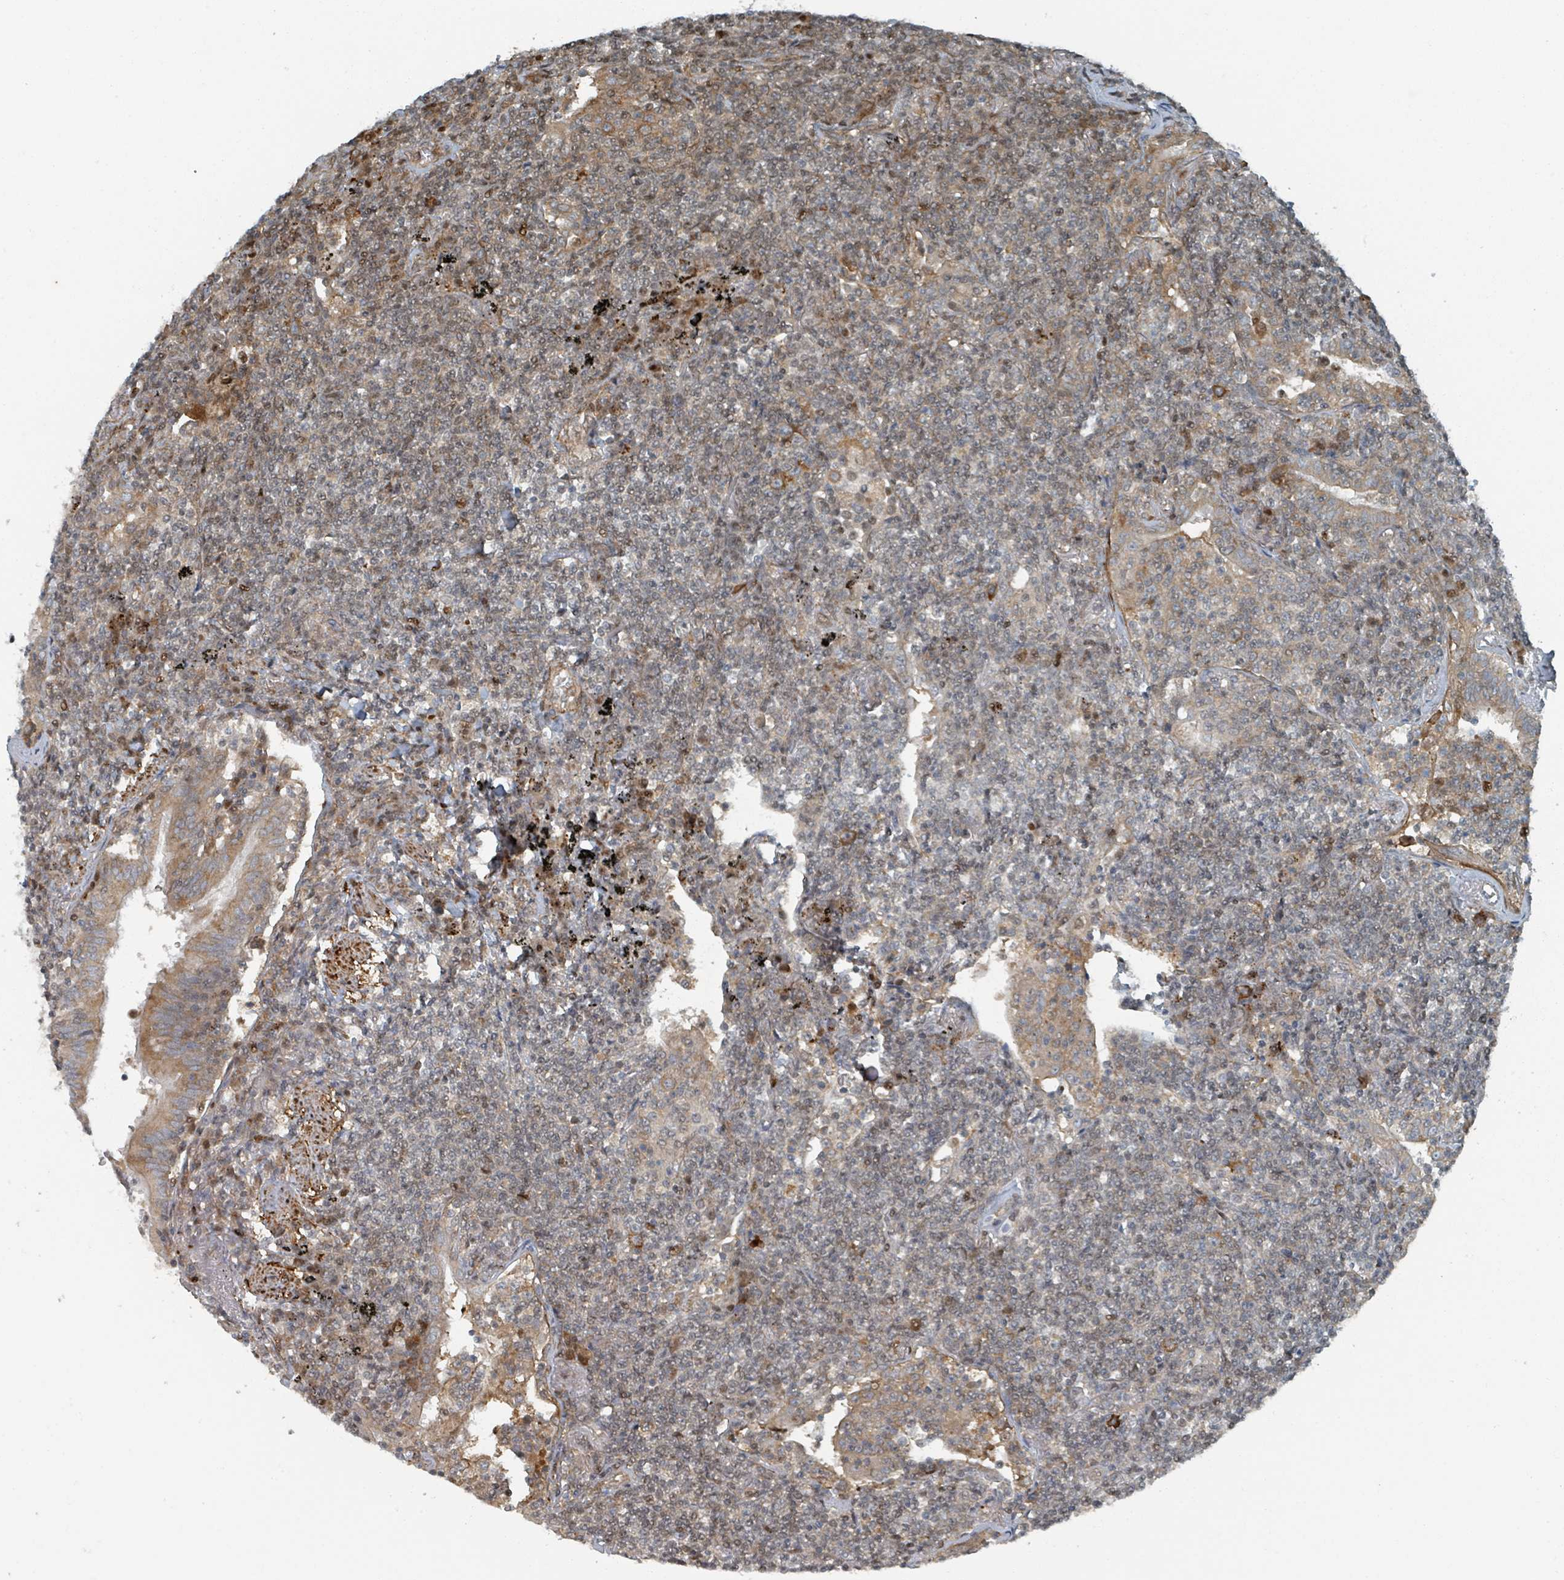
{"staining": {"intensity": "weak", "quantity": "<25%", "location": "nuclear"}, "tissue": "lymphoma", "cell_type": "Tumor cells", "image_type": "cancer", "snomed": [{"axis": "morphology", "description": "Malignant lymphoma, non-Hodgkin's type, Low grade"}, {"axis": "topography", "description": "Lung"}], "caption": "Protein analysis of low-grade malignant lymphoma, non-Hodgkin's type demonstrates no significant expression in tumor cells. The staining is performed using DAB (3,3'-diaminobenzidine) brown chromogen with nuclei counter-stained in using hematoxylin.", "gene": "RHPN2", "patient": {"sex": "female", "age": 71}}